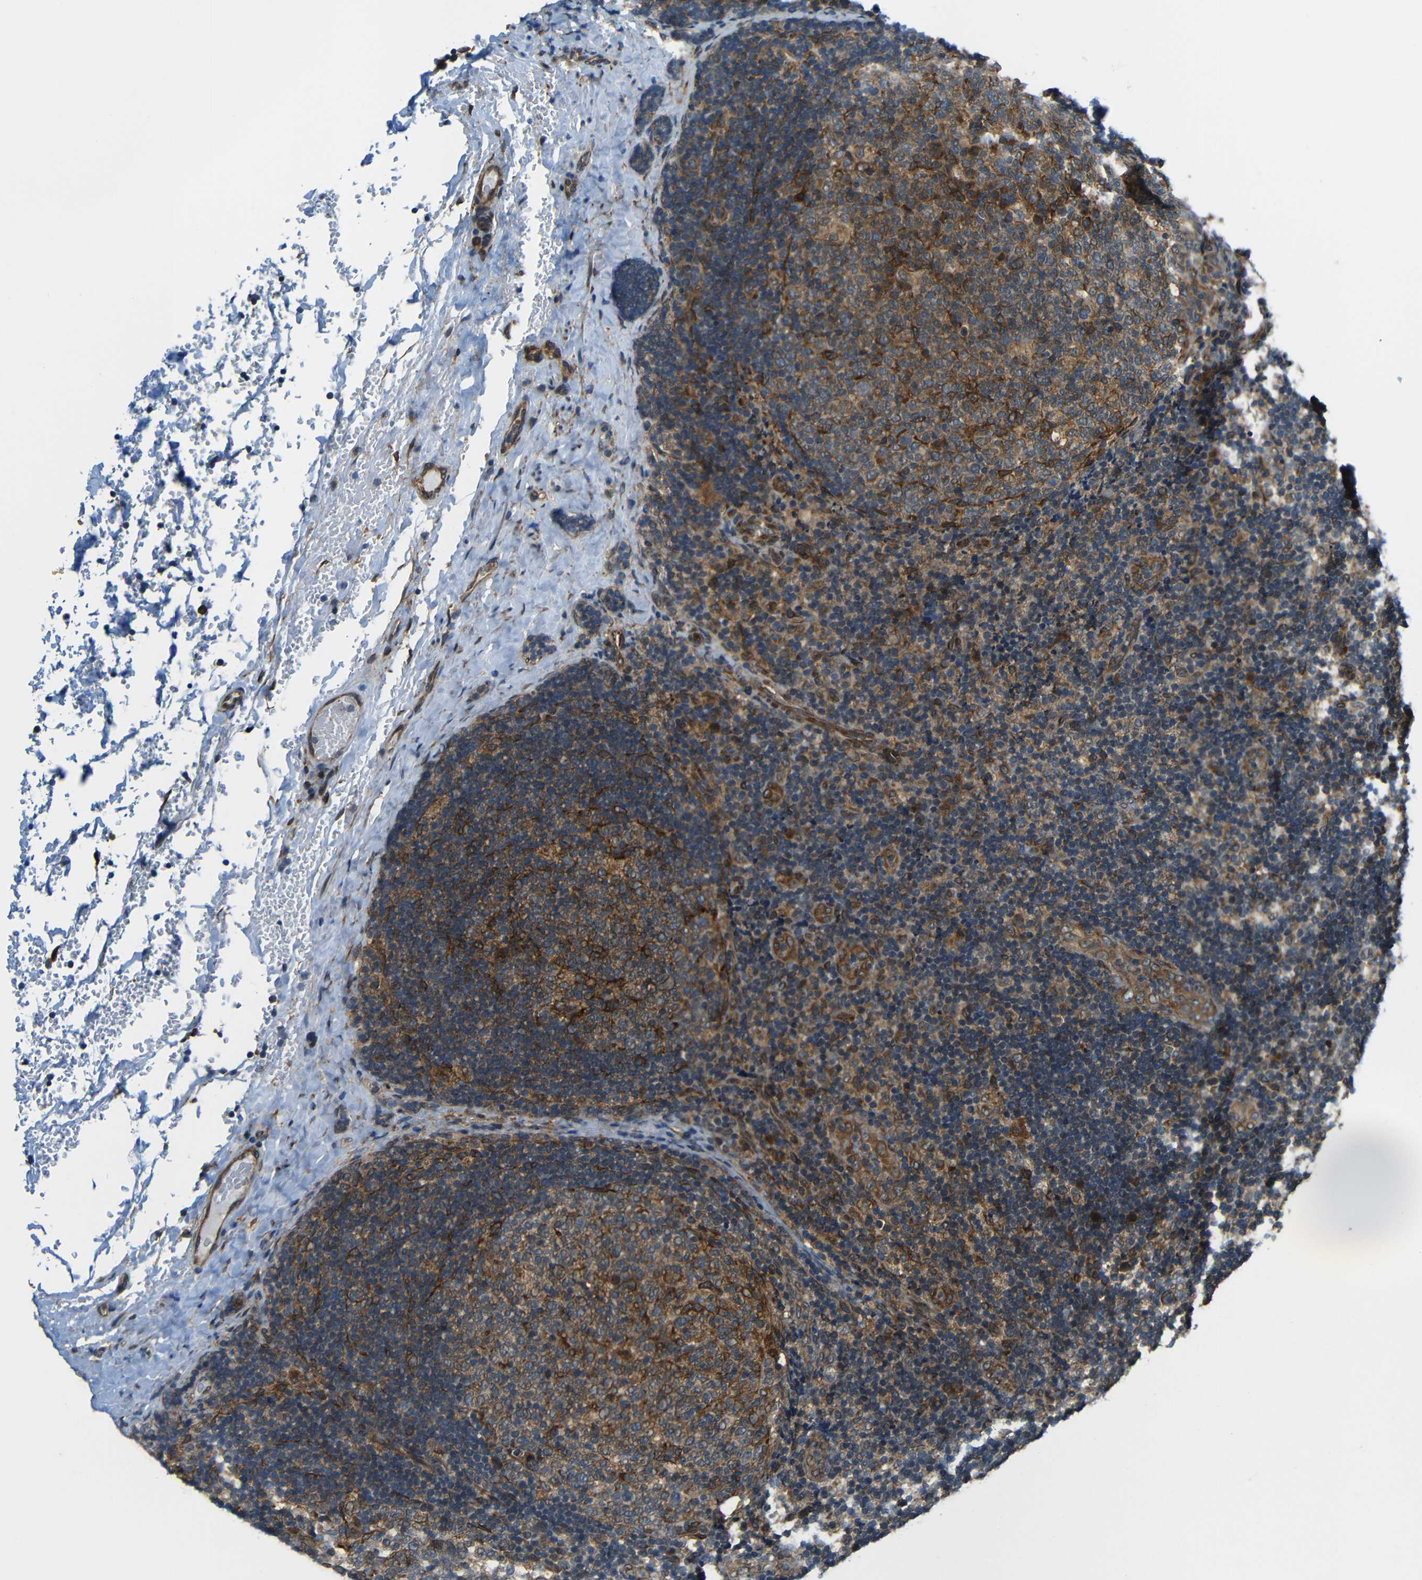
{"staining": {"intensity": "strong", "quantity": "25%-75%", "location": "cytoplasmic/membranous"}, "tissue": "lymph node", "cell_type": "Germinal center cells", "image_type": "normal", "snomed": [{"axis": "morphology", "description": "Normal tissue, NOS"}, {"axis": "topography", "description": "Lymph node"}], "caption": "Strong cytoplasmic/membranous staining for a protein is identified in about 25%-75% of germinal center cells of unremarkable lymph node using IHC.", "gene": "VAPB", "patient": {"sex": "female", "age": 14}}